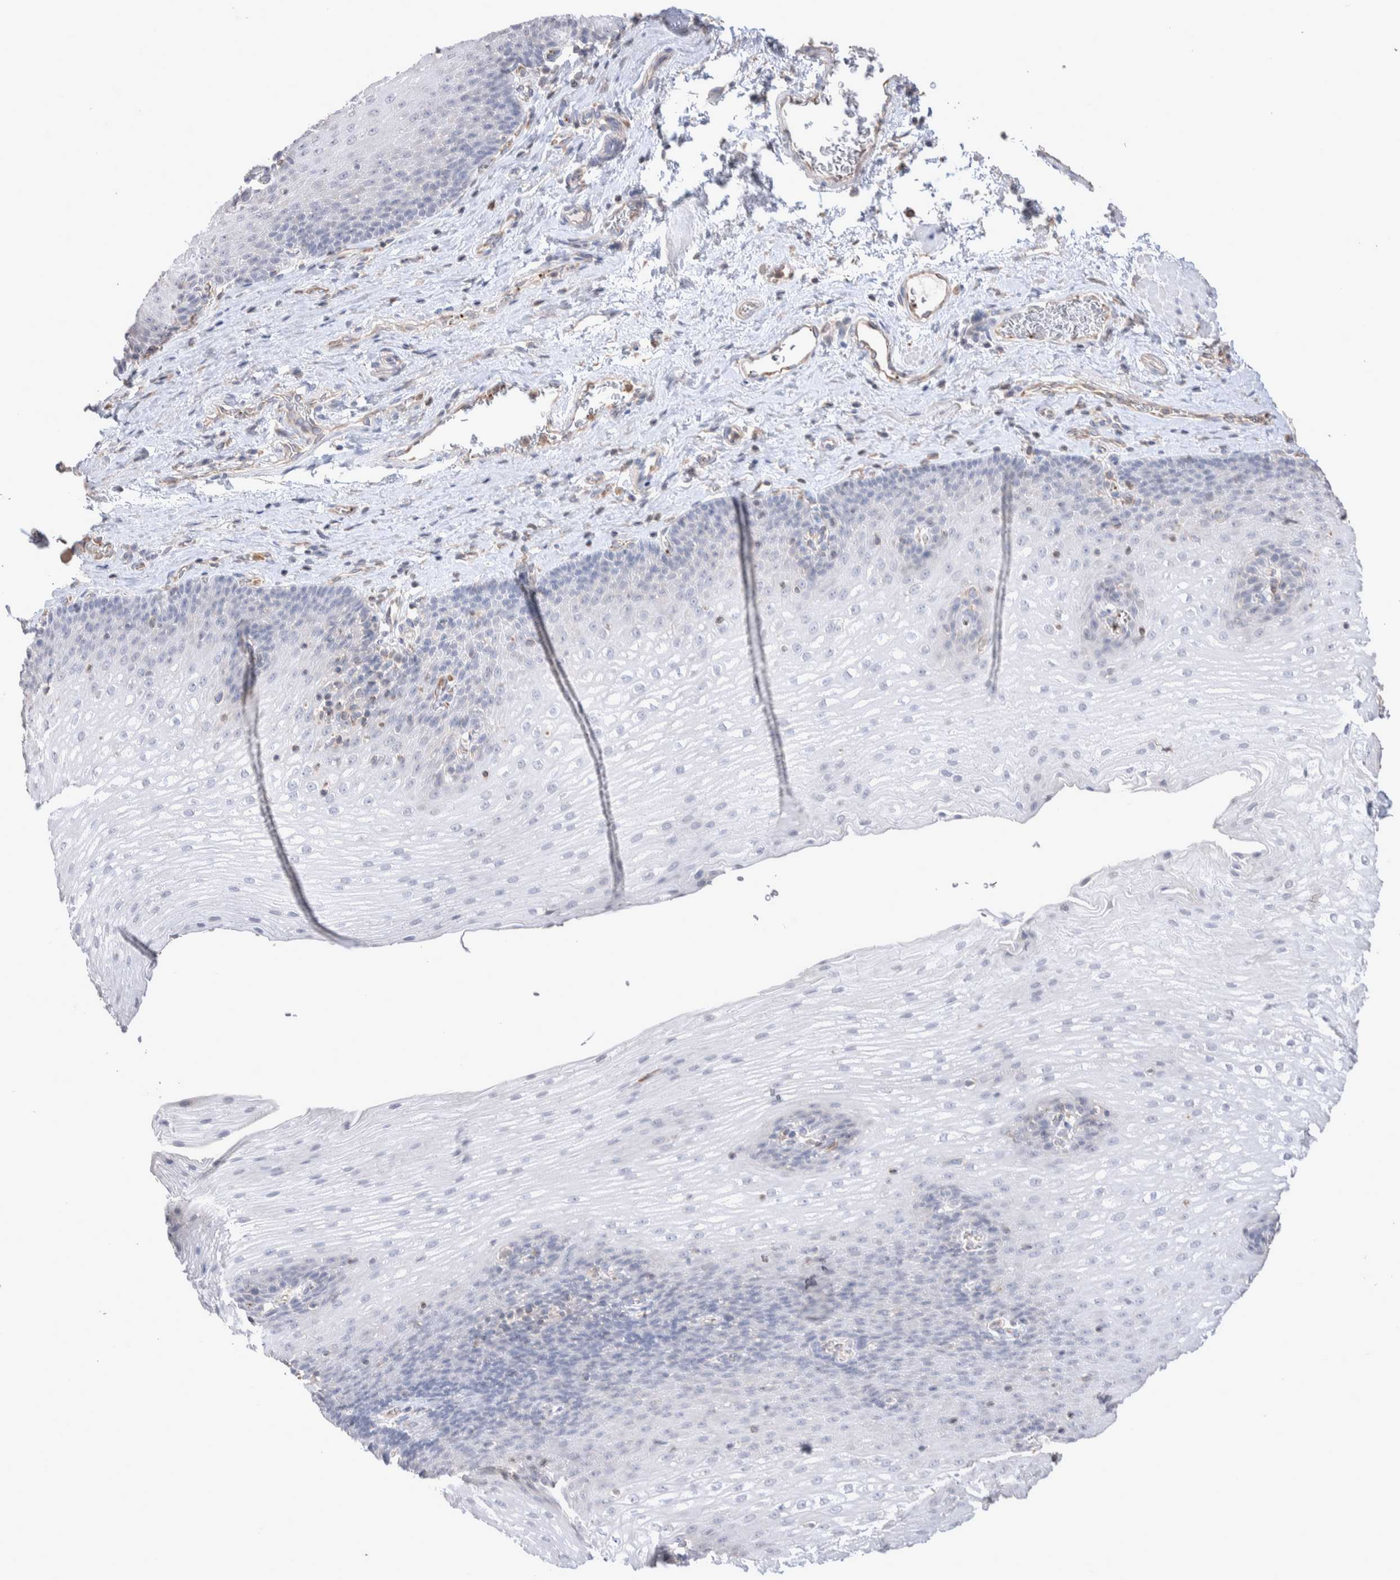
{"staining": {"intensity": "negative", "quantity": "none", "location": "none"}, "tissue": "esophagus", "cell_type": "Squamous epithelial cells", "image_type": "normal", "snomed": [{"axis": "morphology", "description": "Normal tissue, NOS"}, {"axis": "topography", "description": "Esophagus"}], "caption": "High power microscopy histopathology image of an IHC photomicrograph of normal esophagus, revealing no significant expression in squamous epithelial cells. (Stains: DAB immunohistochemistry (IHC) with hematoxylin counter stain, Microscopy: brightfield microscopy at high magnification).", "gene": "FFAR2", "patient": {"sex": "male", "age": 48}}